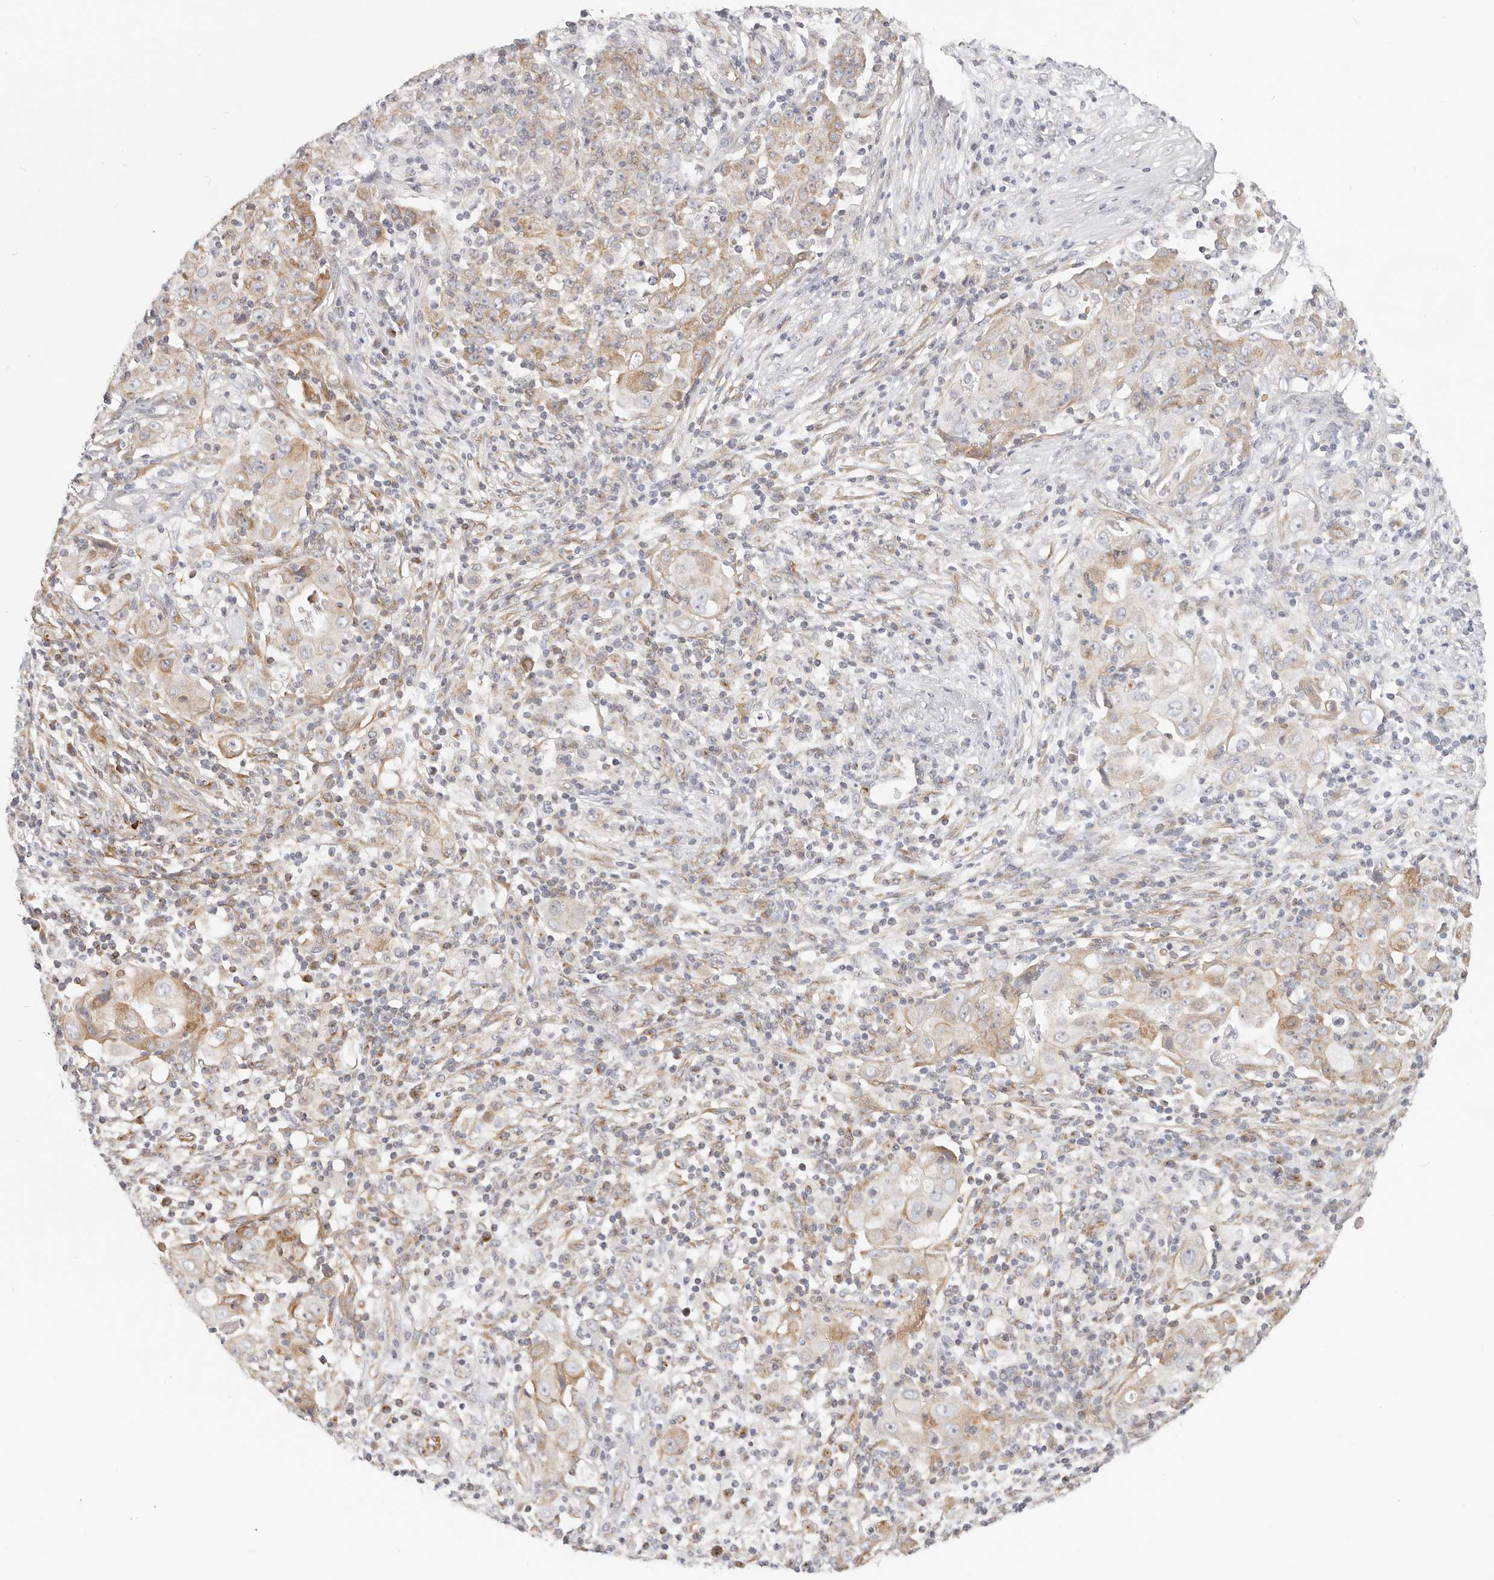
{"staining": {"intensity": "moderate", "quantity": "25%-75%", "location": "cytoplasmic/membranous"}, "tissue": "ovarian cancer", "cell_type": "Tumor cells", "image_type": "cancer", "snomed": [{"axis": "morphology", "description": "Carcinoma, endometroid"}, {"axis": "topography", "description": "Ovary"}], "caption": "A brown stain shows moderate cytoplasmic/membranous staining of a protein in human ovarian endometroid carcinoma tumor cells.", "gene": "DTNBP1", "patient": {"sex": "female", "age": 42}}